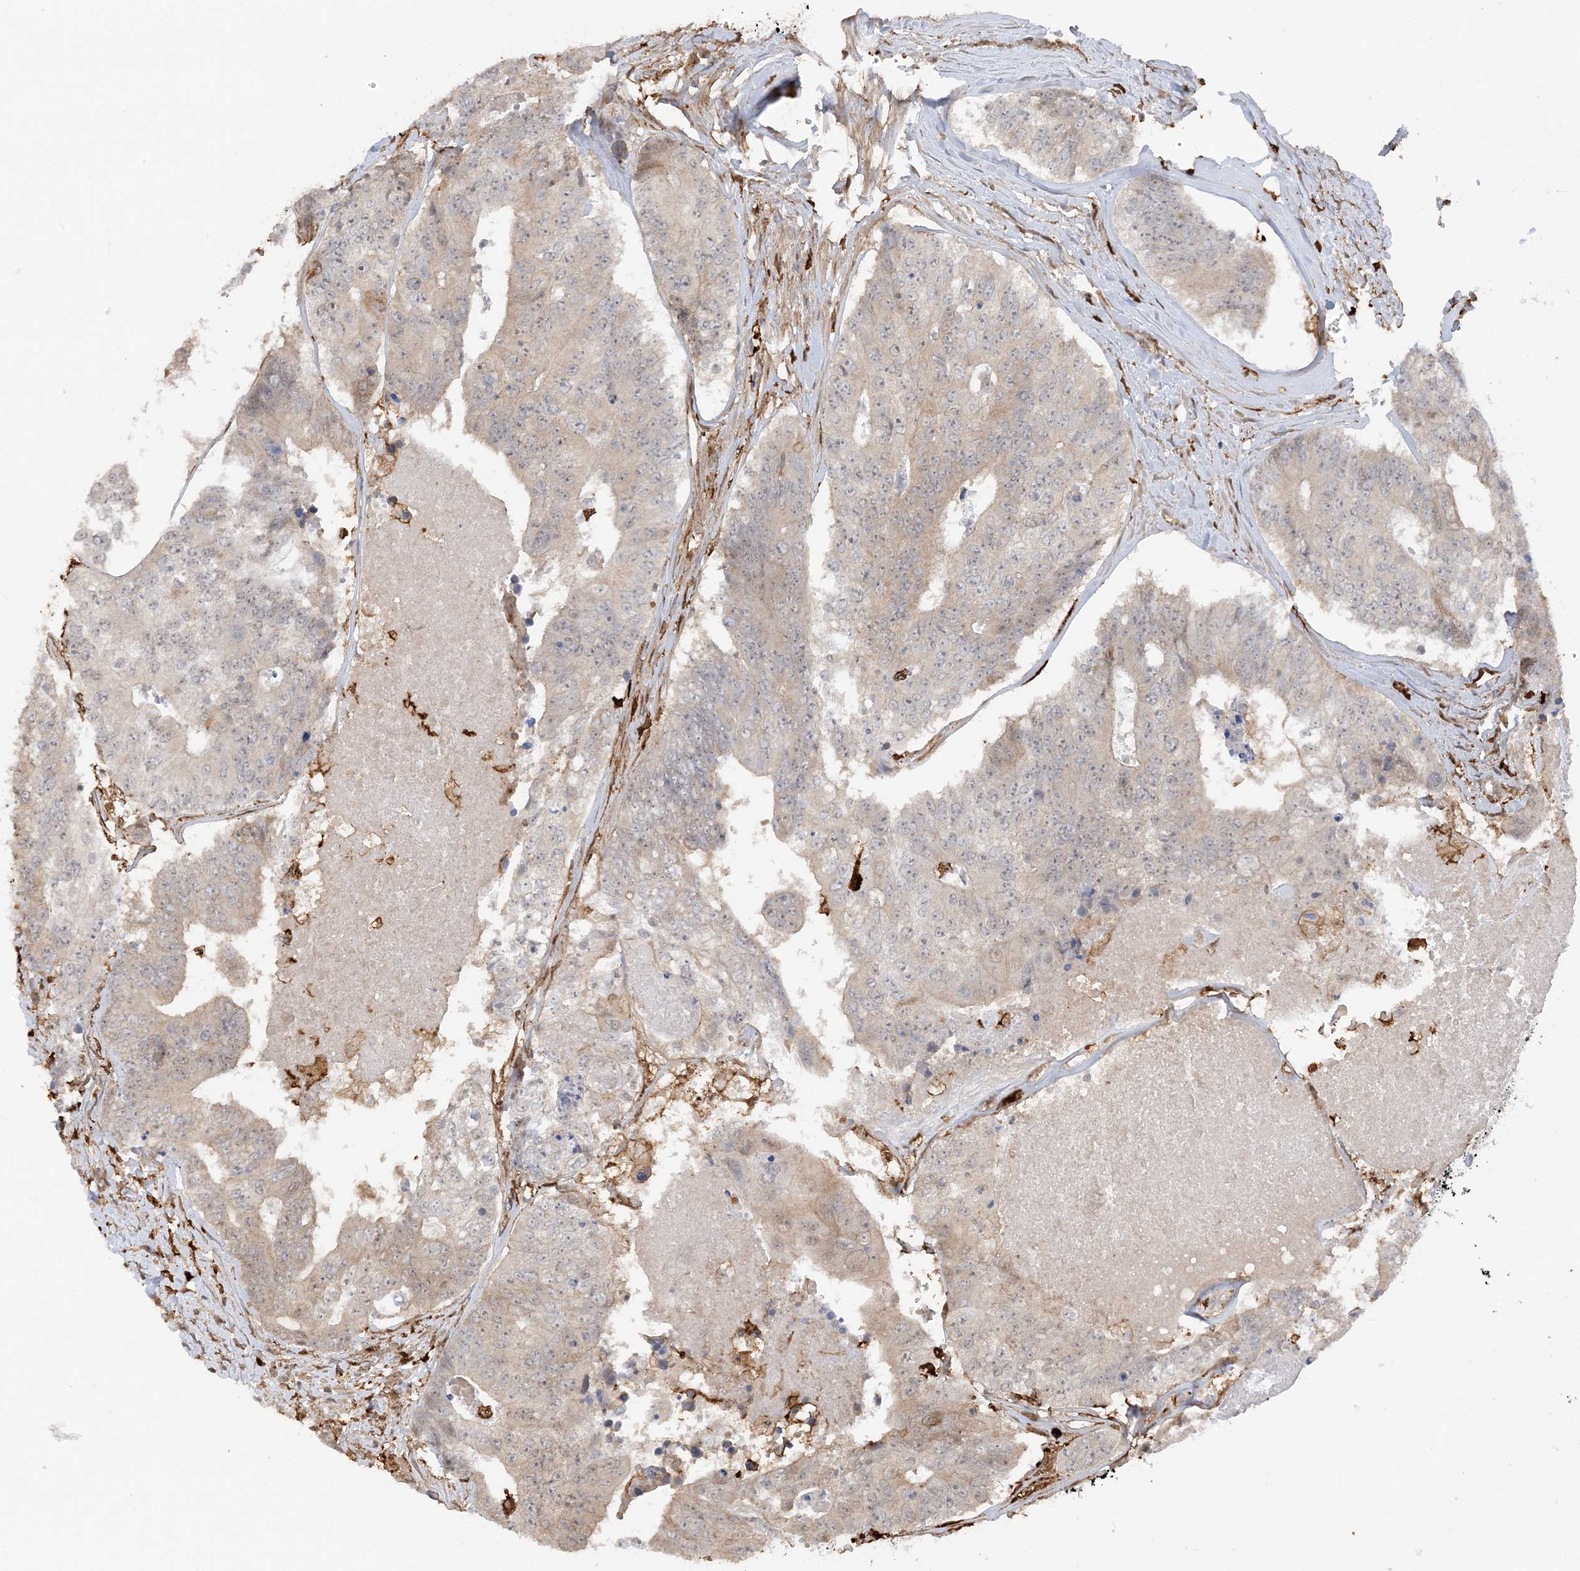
{"staining": {"intensity": "weak", "quantity": "<25%", "location": "cytoplasmic/membranous"}, "tissue": "colorectal cancer", "cell_type": "Tumor cells", "image_type": "cancer", "snomed": [{"axis": "morphology", "description": "Adenocarcinoma, NOS"}, {"axis": "topography", "description": "Colon"}], "caption": "Colorectal cancer (adenocarcinoma) was stained to show a protein in brown. There is no significant positivity in tumor cells. Nuclei are stained in blue.", "gene": "PHACTR2", "patient": {"sex": "female", "age": 67}}